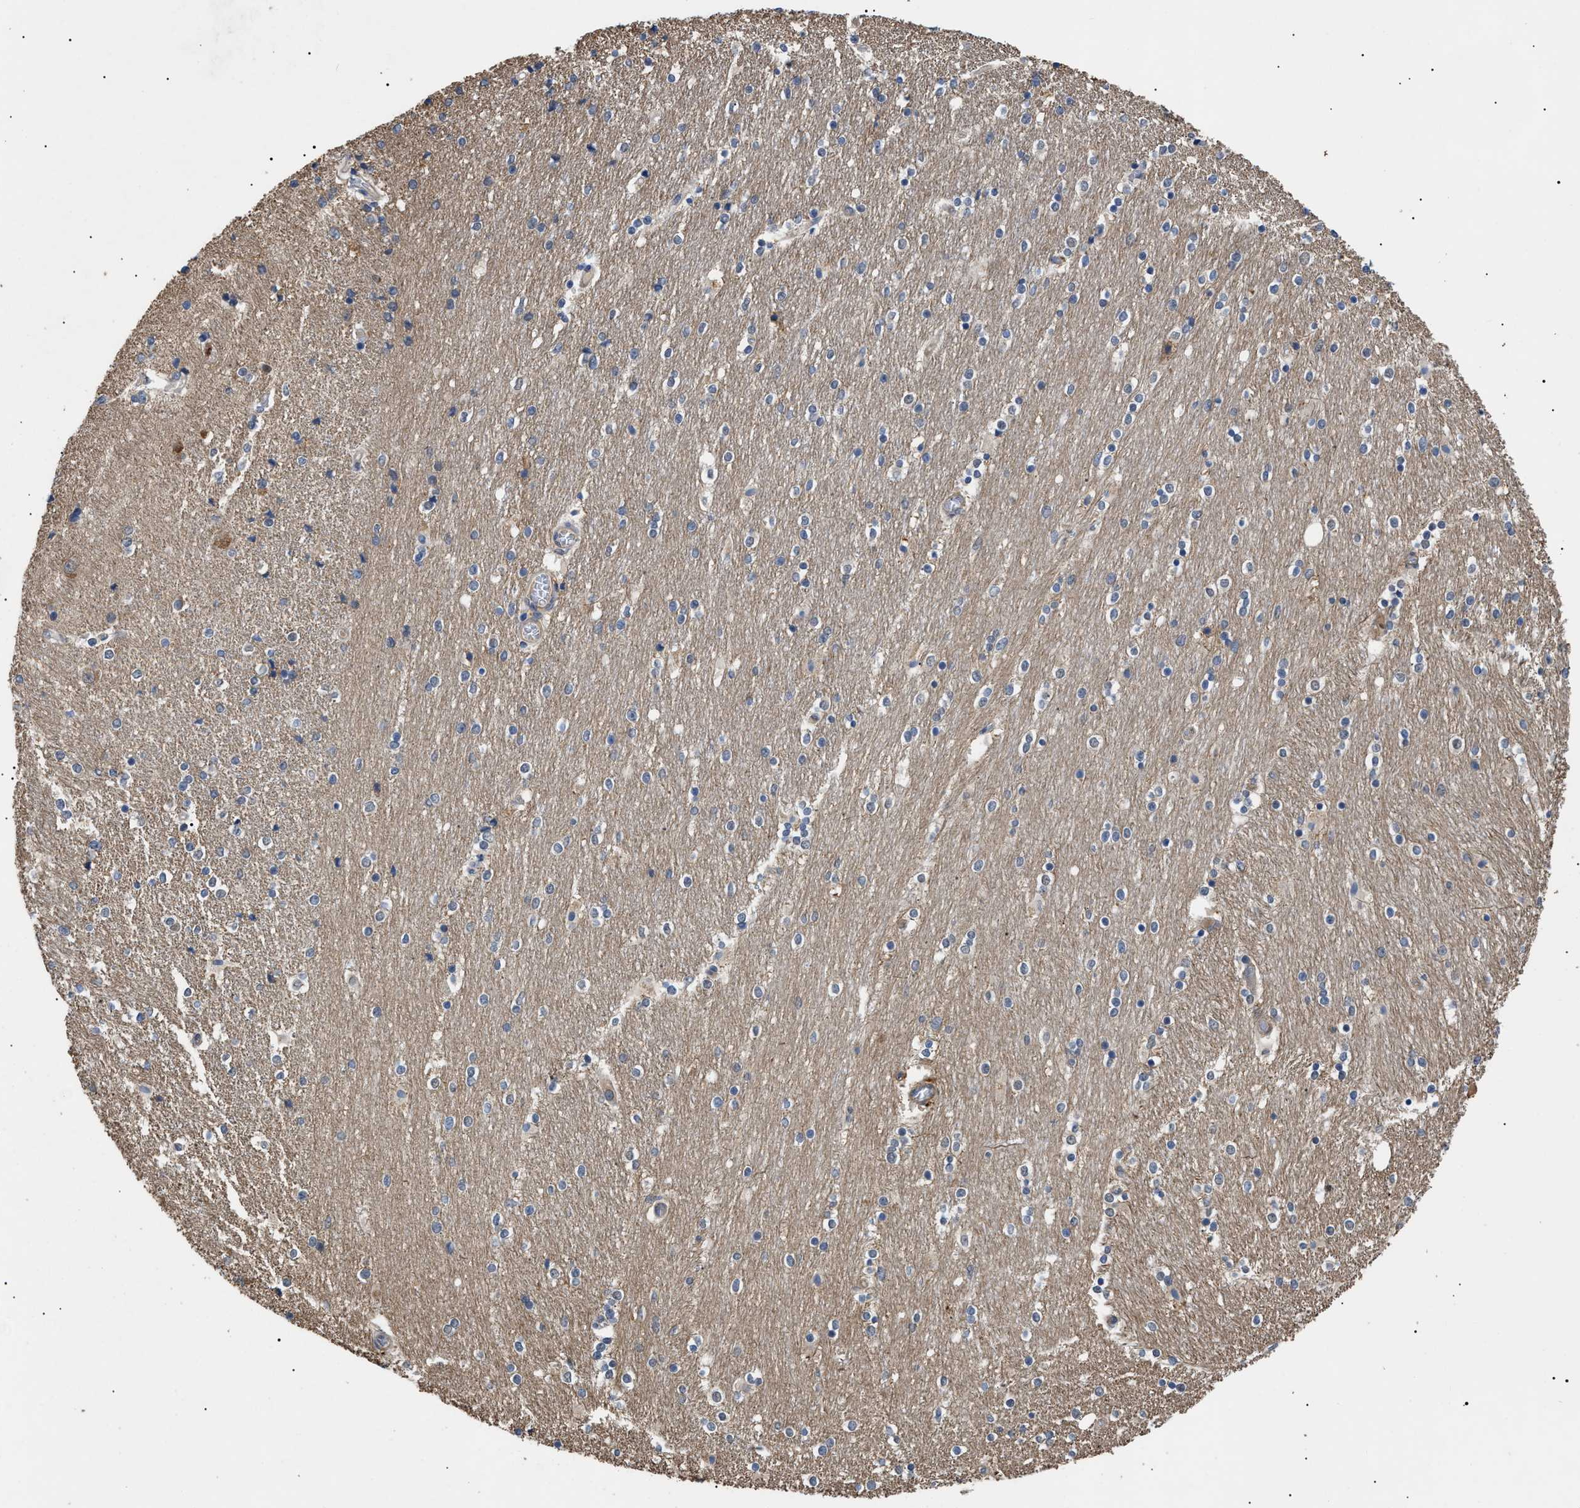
{"staining": {"intensity": "weak", "quantity": "<25%", "location": "nuclear"}, "tissue": "caudate", "cell_type": "Glial cells", "image_type": "normal", "snomed": [{"axis": "morphology", "description": "Normal tissue, NOS"}, {"axis": "topography", "description": "Lateral ventricle wall"}], "caption": "A high-resolution photomicrograph shows IHC staining of unremarkable caudate, which shows no significant staining in glial cells.", "gene": "CRCP", "patient": {"sex": "female", "age": 54}}